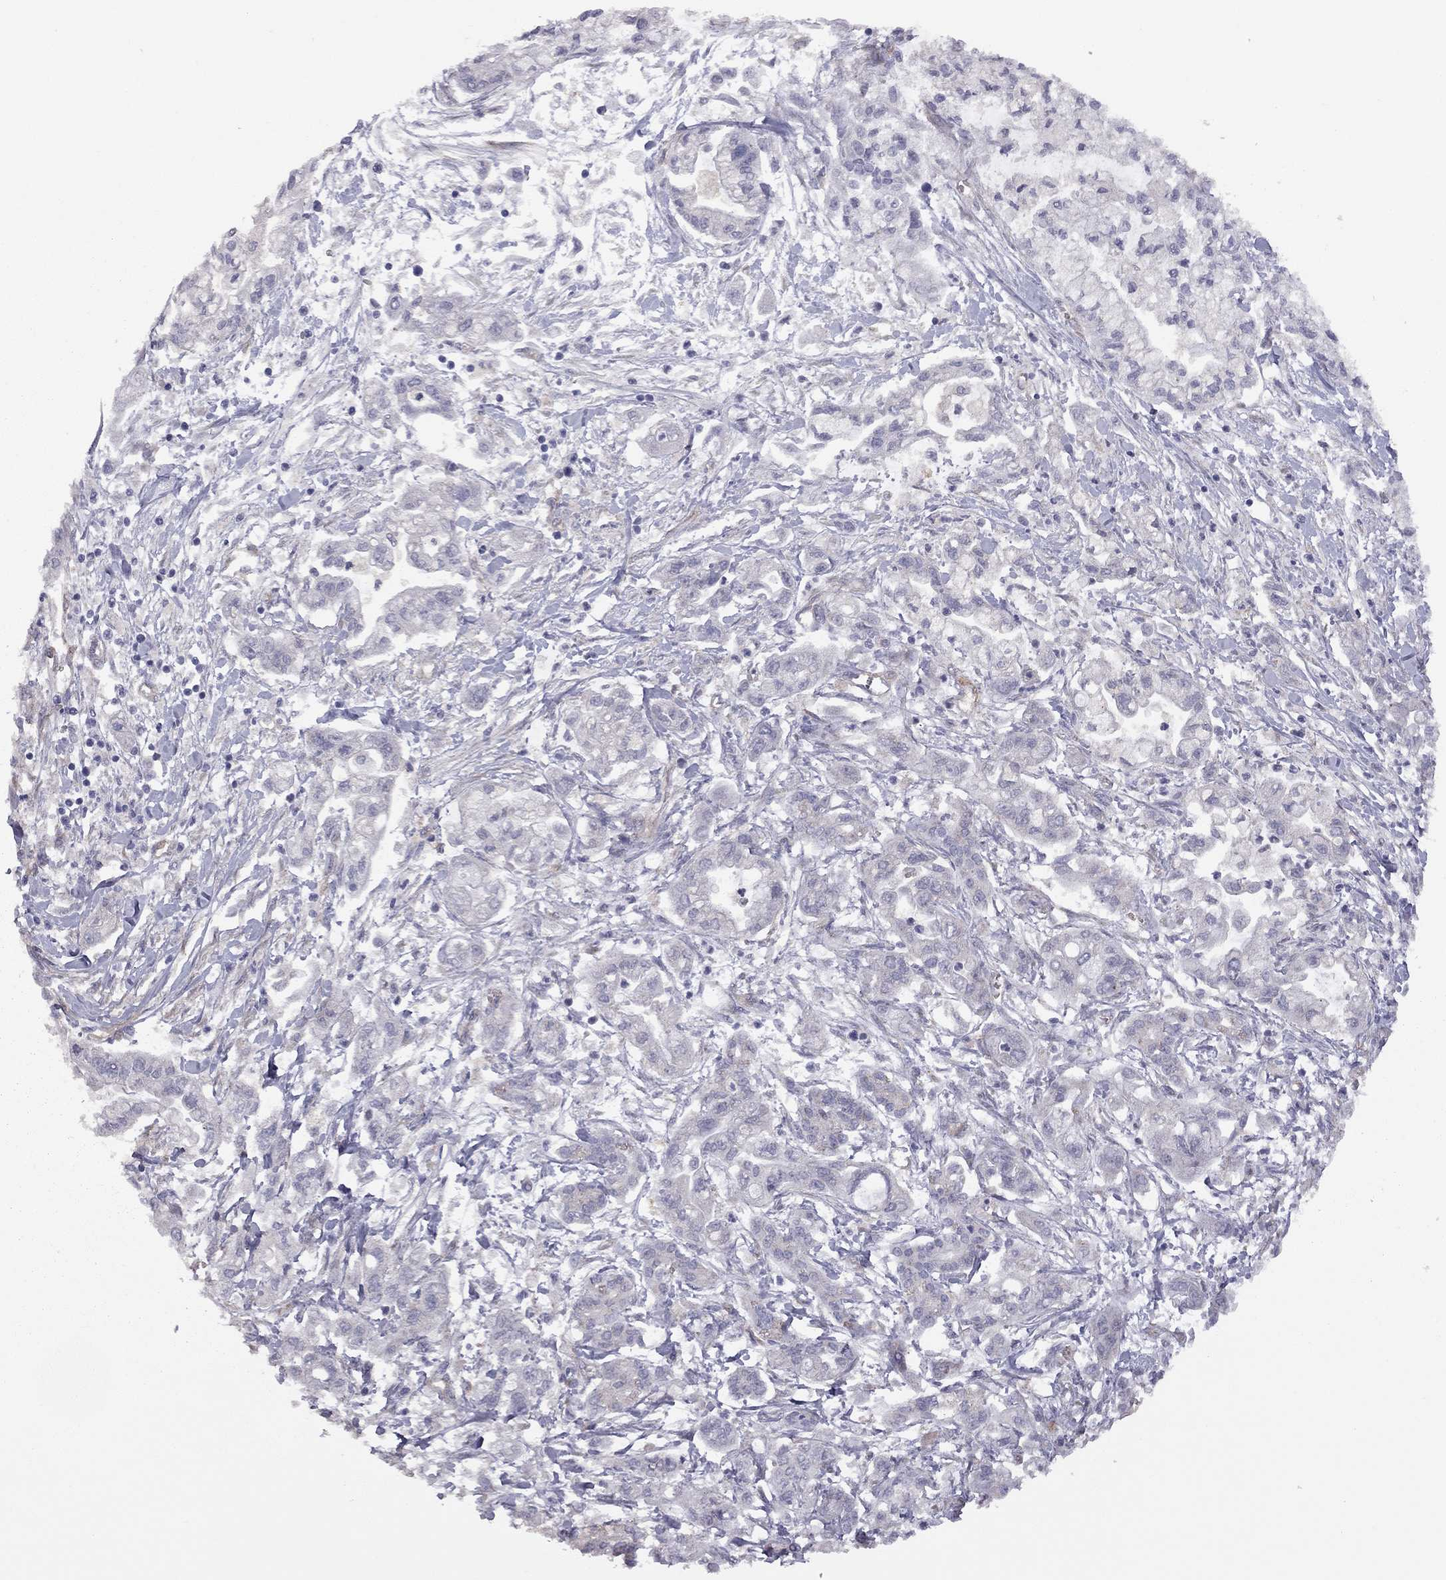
{"staining": {"intensity": "negative", "quantity": "none", "location": "none"}, "tissue": "pancreatic cancer", "cell_type": "Tumor cells", "image_type": "cancer", "snomed": [{"axis": "morphology", "description": "Adenocarcinoma, NOS"}, {"axis": "topography", "description": "Pancreas"}], "caption": "This is an immunohistochemistry micrograph of human pancreatic cancer (adenocarcinoma). There is no staining in tumor cells.", "gene": "EXOC3L2", "patient": {"sex": "male", "age": 54}}